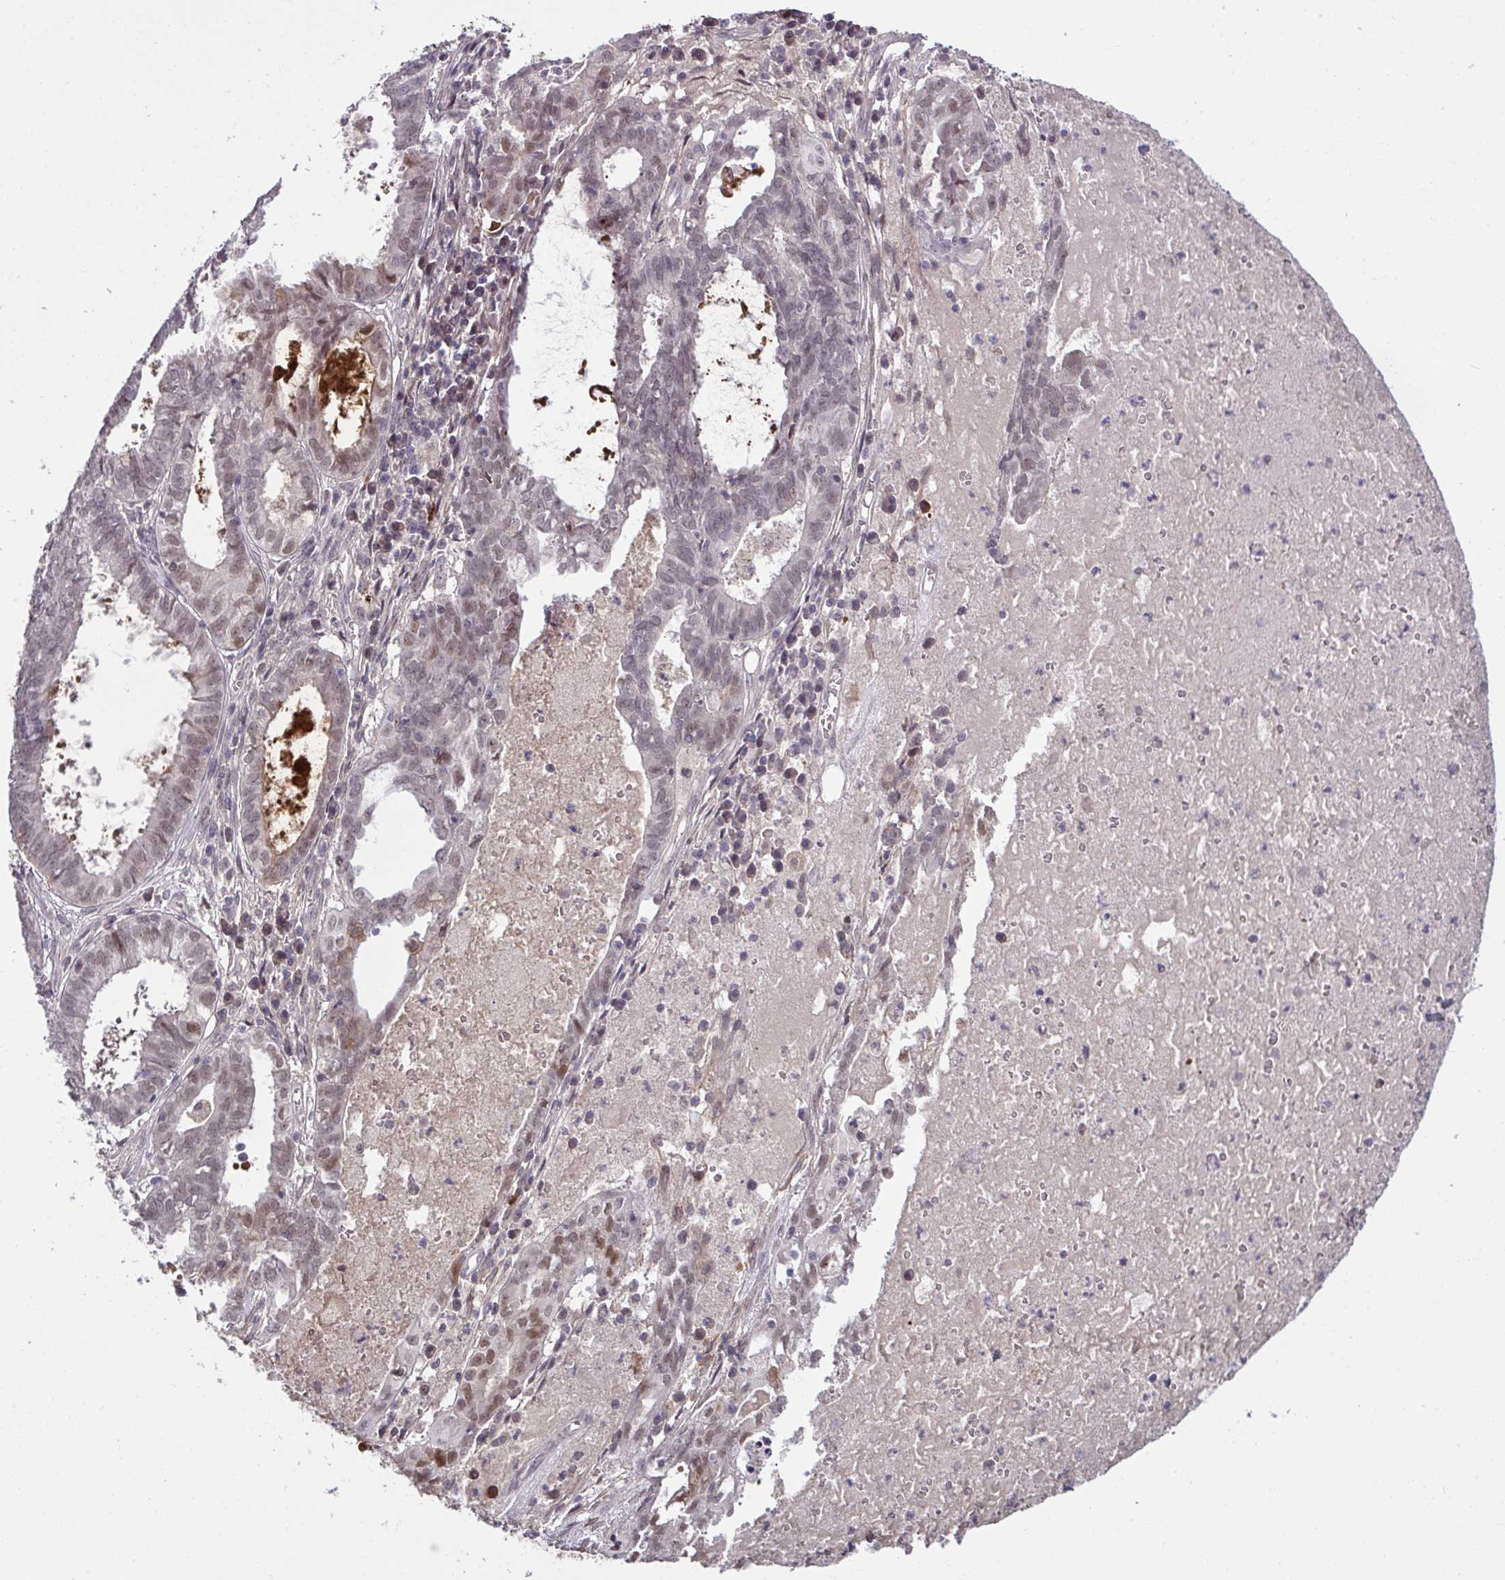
{"staining": {"intensity": "moderate", "quantity": ">75%", "location": "nuclear"}, "tissue": "ovarian cancer", "cell_type": "Tumor cells", "image_type": "cancer", "snomed": [{"axis": "morphology", "description": "Carcinoma, endometroid"}, {"axis": "topography", "description": "Ovary"}], "caption": "DAB immunohistochemical staining of human endometroid carcinoma (ovarian) displays moderate nuclear protein expression in approximately >75% of tumor cells.", "gene": "ZSCAN9", "patient": {"sex": "female", "age": 64}}